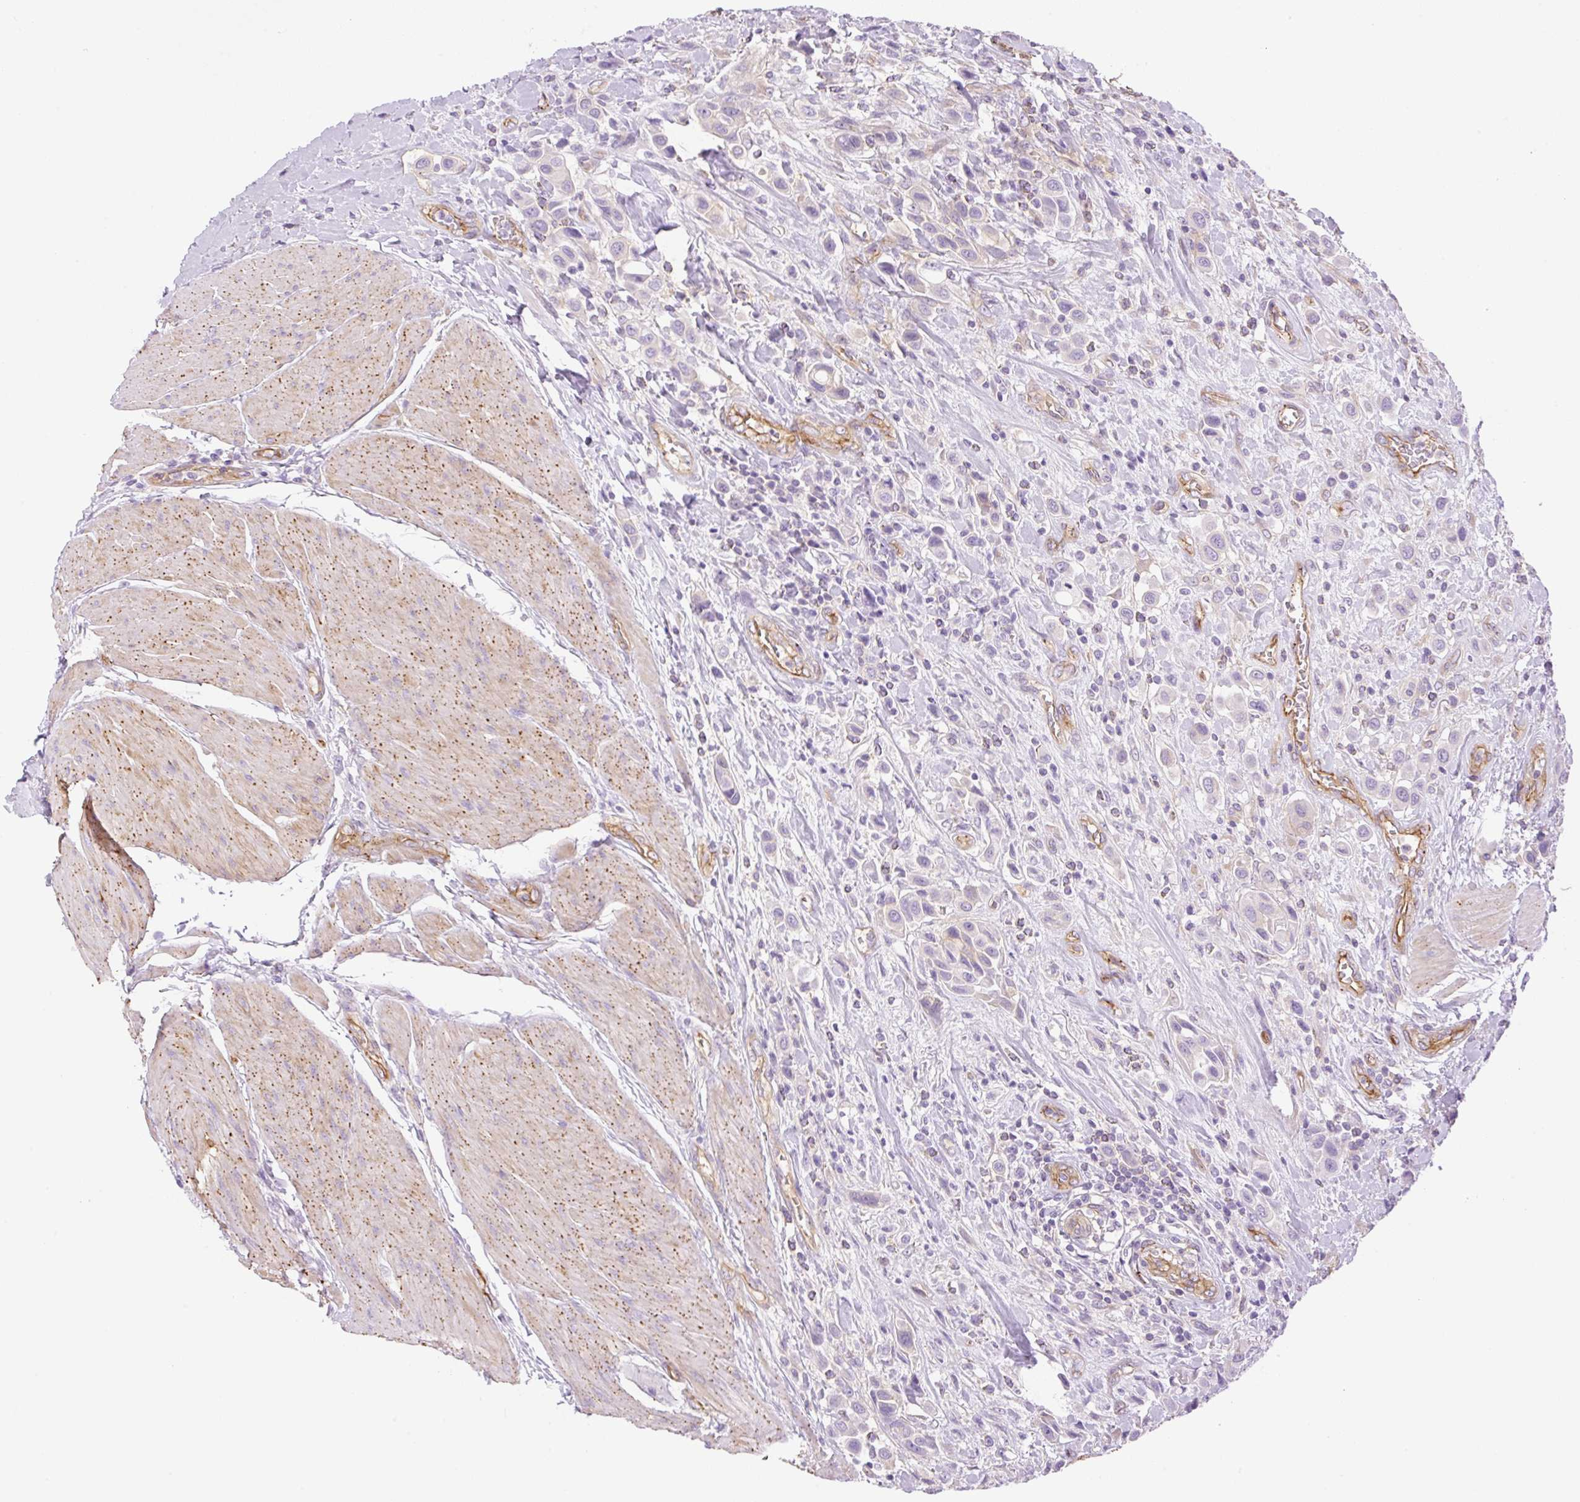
{"staining": {"intensity": "negative", "quantity": "none", "location": "none"}, "tissue": "urothelial cancer", "cell_type": "Tumor cells", "image_type": "cancer", "snomed": [{"axis": "morphology", "description": "Urothelial carcinoma, High grade"}, {"axis": "topography", "description": "Urinary bladder"}], "caption": "This is a image of immunohistochemistry staining of high-grade urothelial carcinoma, which shows no staining in tumor cells.", "gene": "EHD3", "patient": {"sex": "male", "age": 50}}